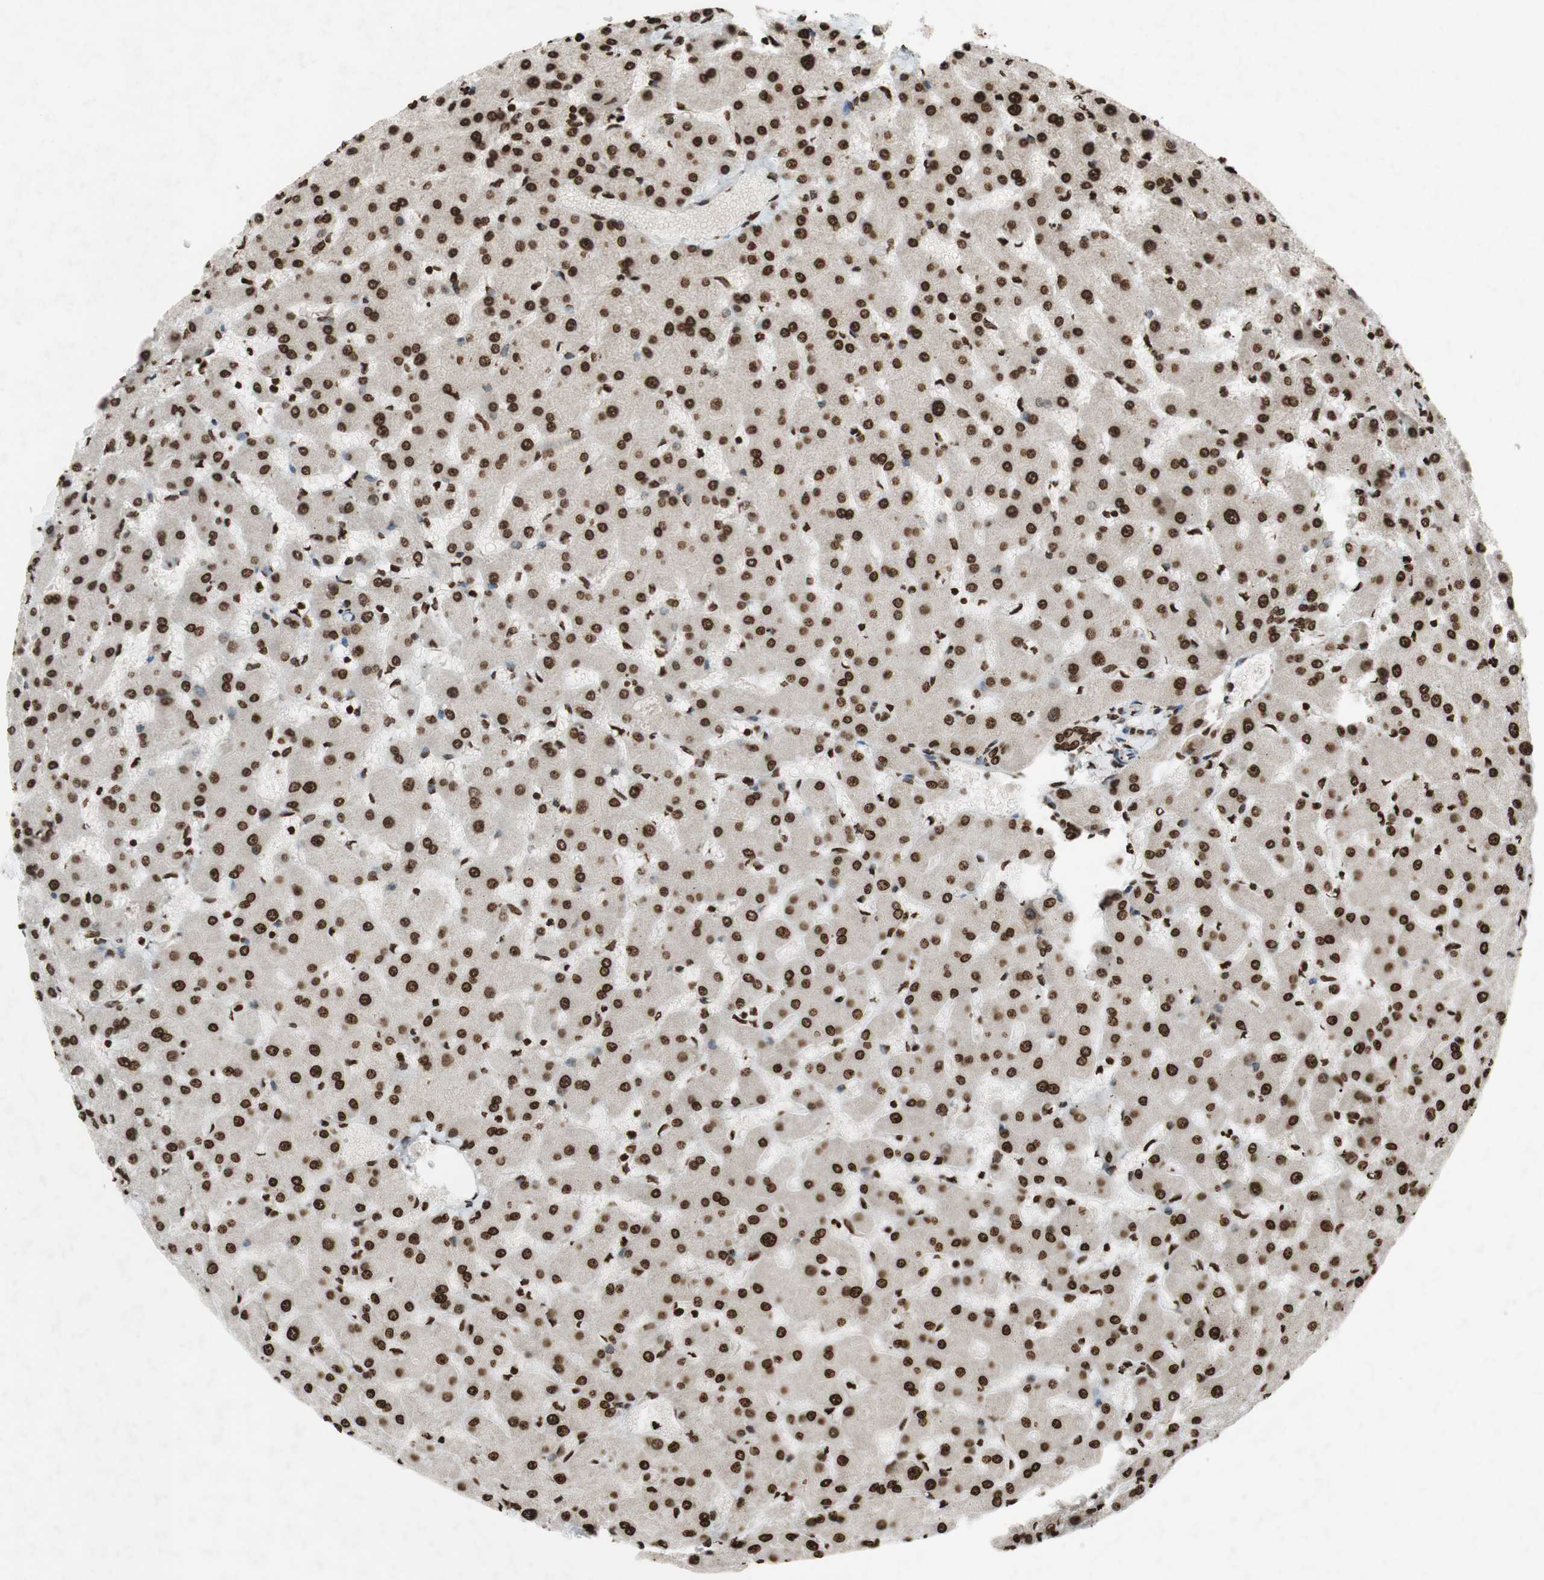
{"staining": {"intensity": "moderate", "quantity": ">75%", "location": "nuclear"}, "tissue": "liver", "cell_type": "Cholangiocytes", "image_type": "normal", "snomed": [{"axis": "morphology", "description": "Normal tissue, NOS"}, {"axis": "topography", "description": "Liver"}], "caption": "Liver stained with immunohistochemistry displays moderate nuclear expression in approximately >75% of cholangiocytes.", "gene": "NCOA3", "patient": {"sex": "female", "age": 63}}